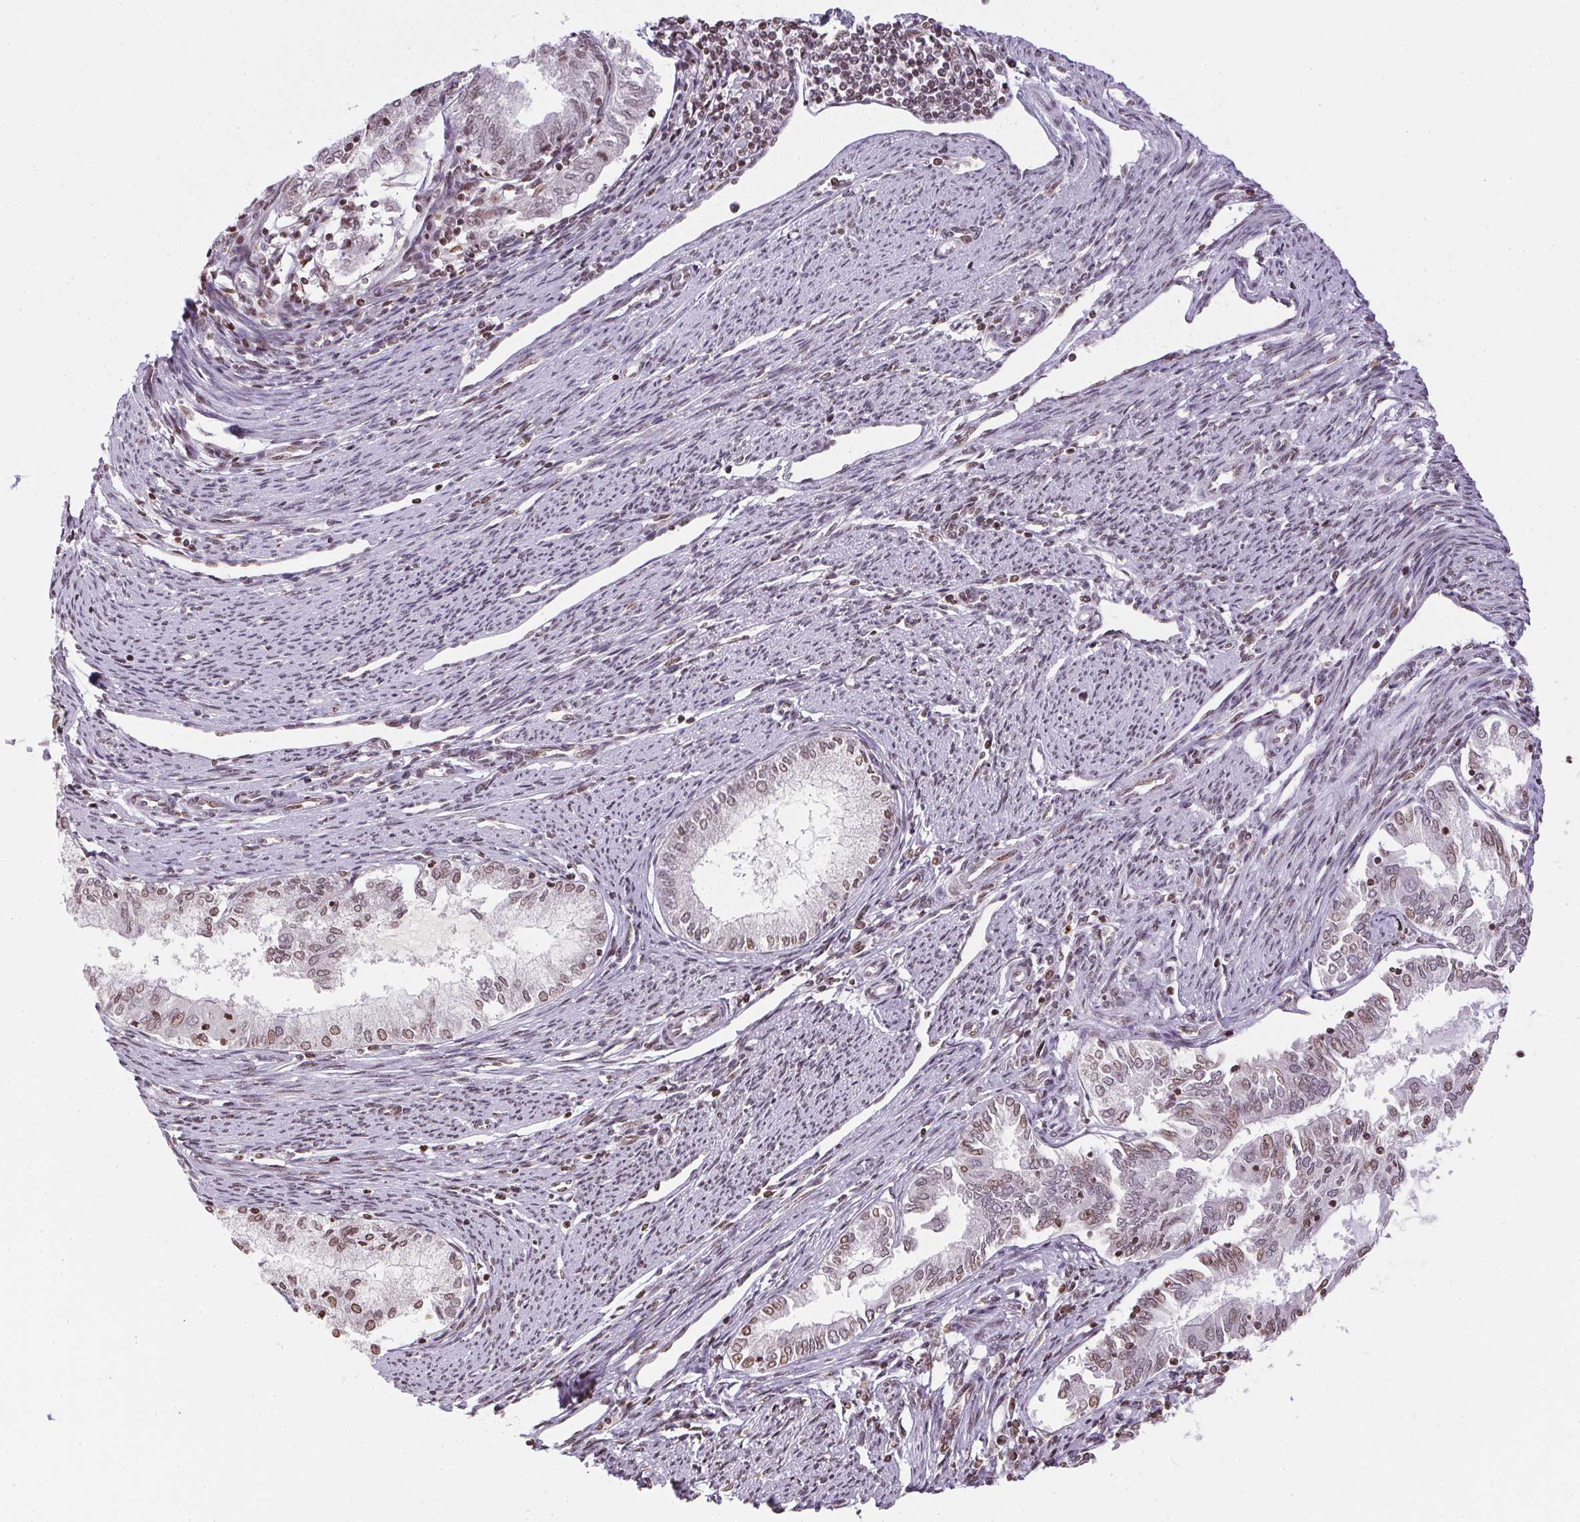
{"staining": {"intensity": "weak", "quantity": "25%-75%", "location": "nuclear"}, "tissue": "endometrial cancer", "cell_type": "Tumor cells", "image_type": "cancer", "snomed": [{"axis": "morphology", "description": "Adenocarcinoma, NOS"}, {"axis": "topography", "description": "Endometrium"}], "caption": "Immunohistochemical staining of endometrial cancer (adenocarcinoma) exhibits weak nuclear protein staining in about 25%-75% of tumor cells.", "gene": "RNF181", "patient": {"sex": "female", "age": 79}}